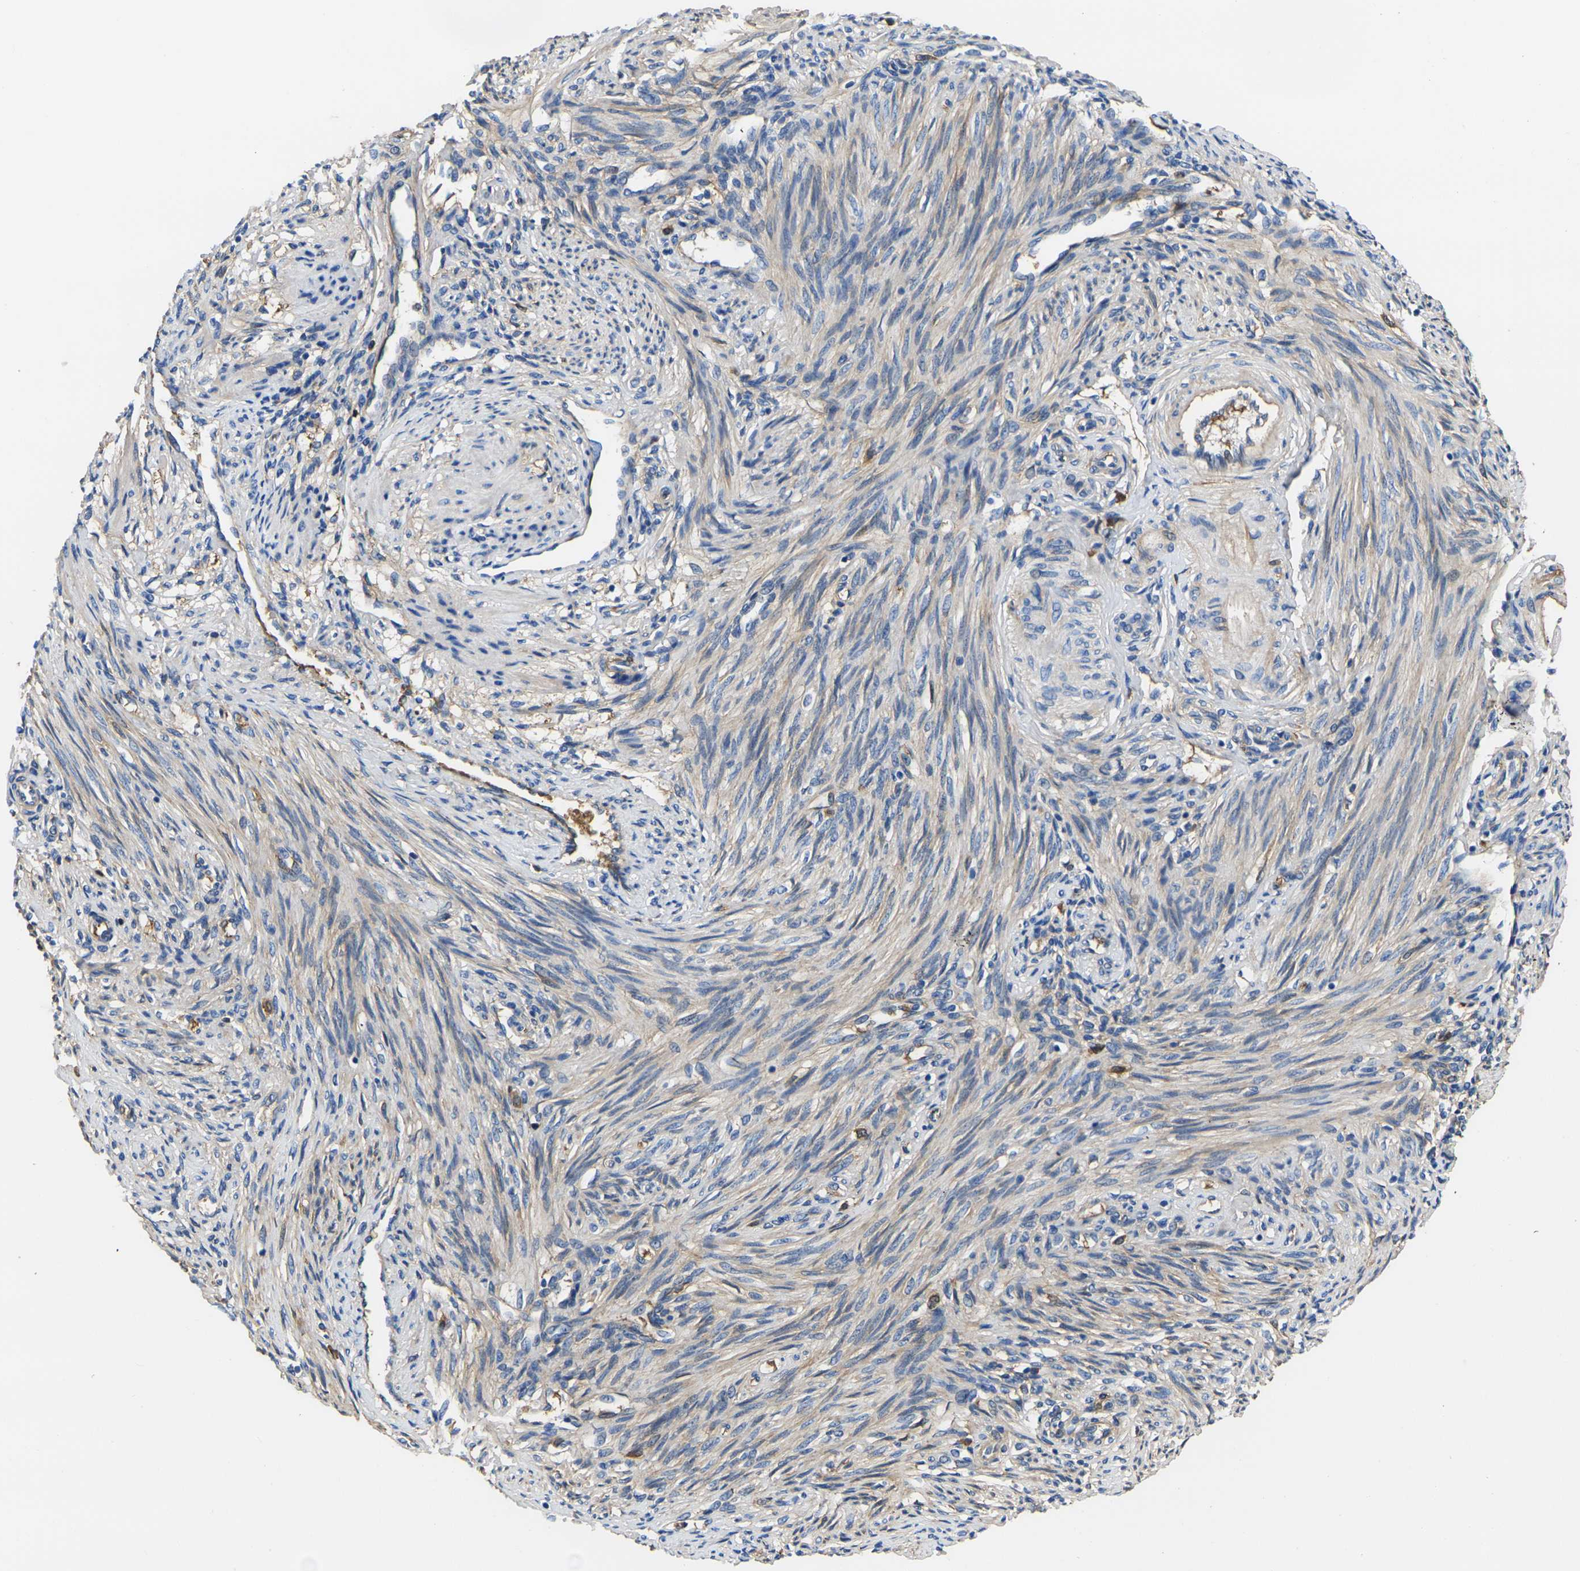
{"staining": {"intensity": "moderate", "quantity": "25%-75%", "location": "cytoplasmic/membranous"}, "tissue": "endometrium", "cell_type": "Cells in endometrial stroma", "image_type": "normal", "snomed": [{"axis": "morphology", "description": "Normal tissue, NOS"}, {"axis": "topography", "description": "Endometrium"}], "caption": "The histopathology image exhibits staining of benign endometrium, revealing moderate cytoplasmic/membranous protein staining (brown color) within cells in endometrial stroma.", "gene": "GREM2", "patient": {"sex": "female", "age": 42}}